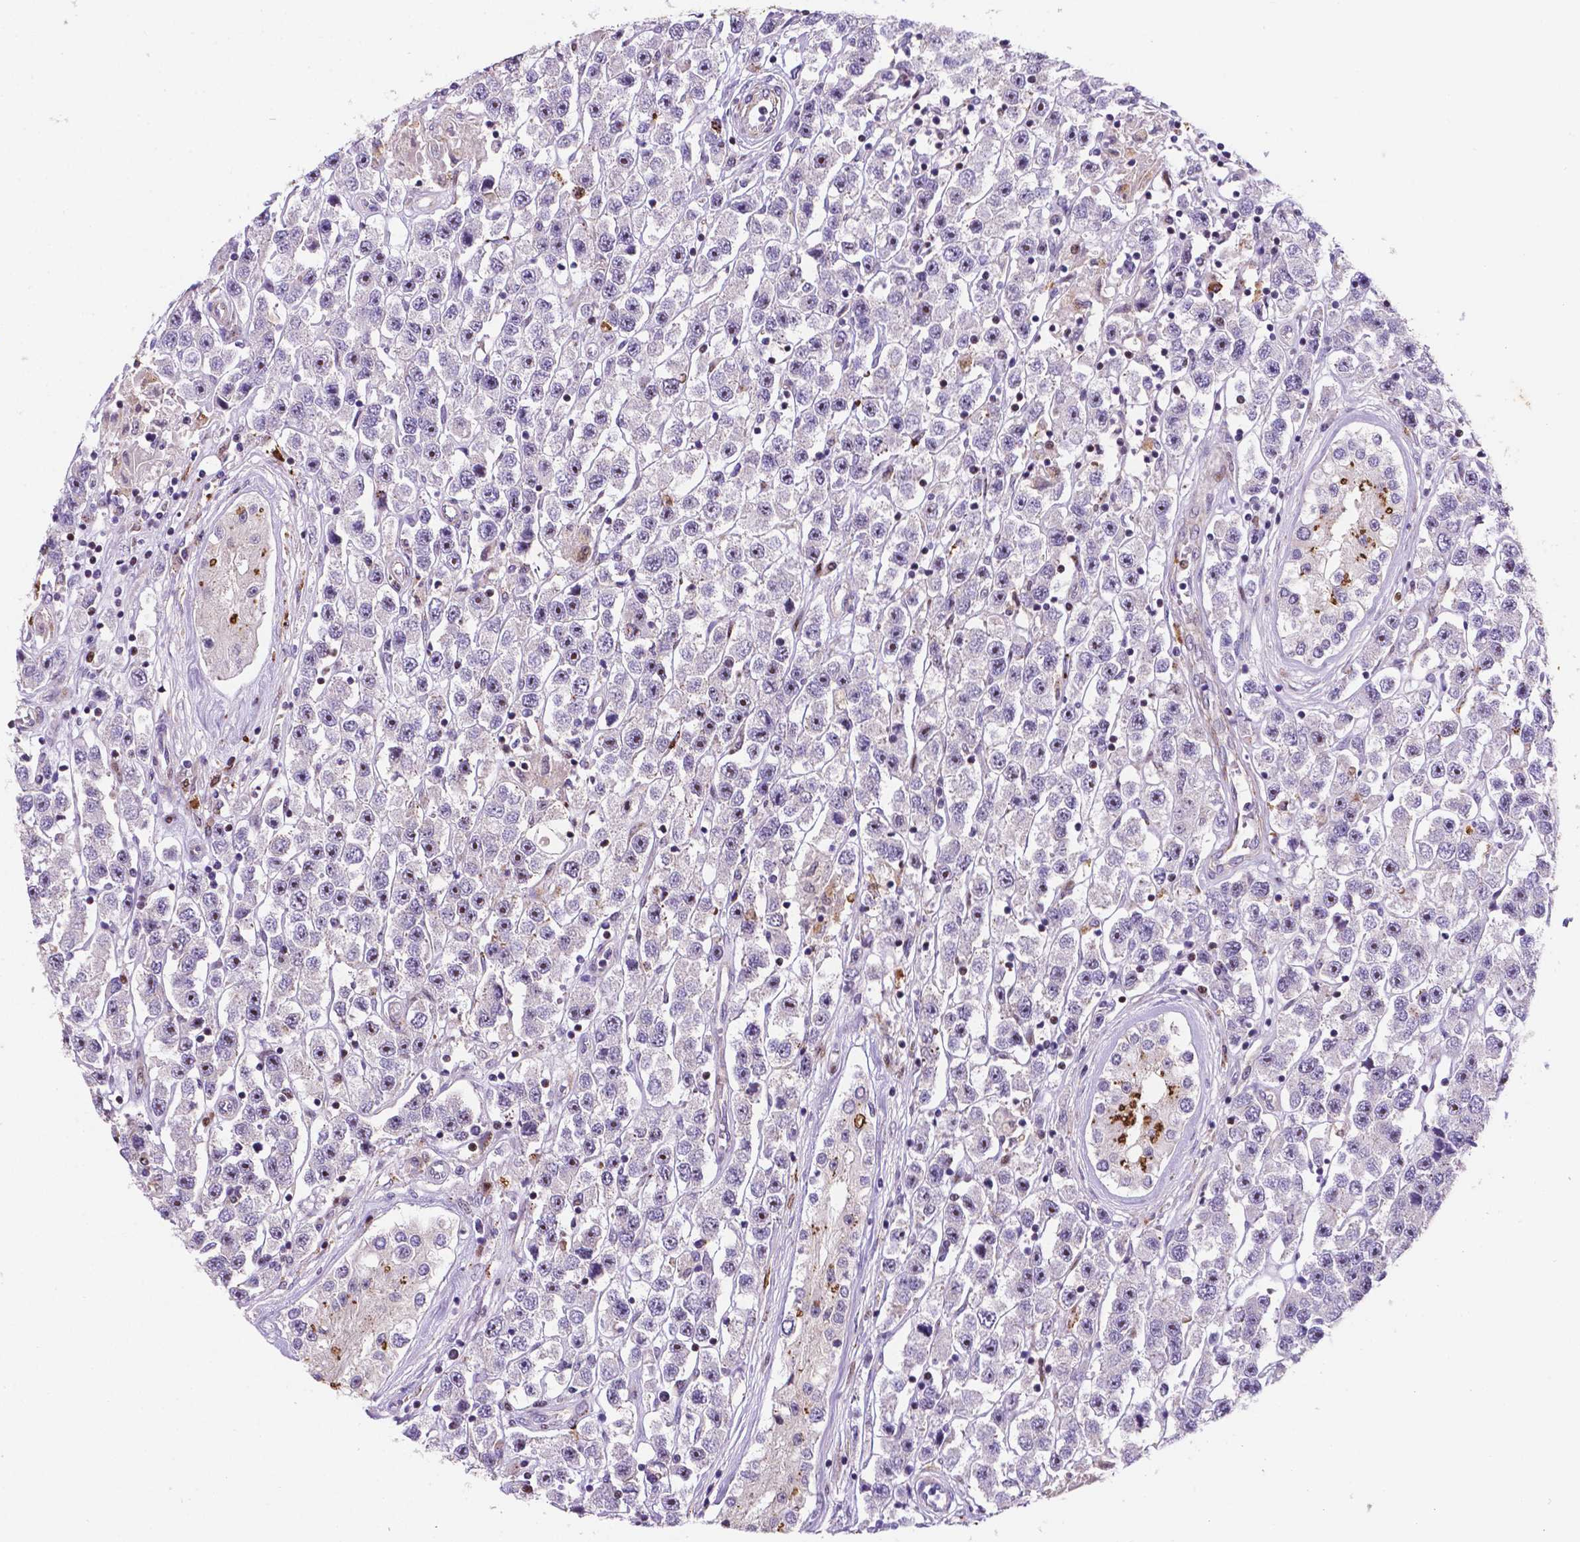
{"staining": {"intensity": "negative", "quantity": "none", "location": "none"}, "tissue": "testis cancer", "cell_type": "Tumor cells", "image_type": "cancer", "snomed": [{"axis": "morphology", "description": "Seminoma, NOS"}, {"axis": "topography", "description": "Testis"}], "caption": "Immunohistochemistry (IHC) image of neoplastic tissue: human testis seminoma stained with DAB (3,3'-diaminobenzidine) demonstrates no significant protein positivity in tumor cells.", "gene": "TM4SF20", "patient": {"sex": "male", "age": 45}}